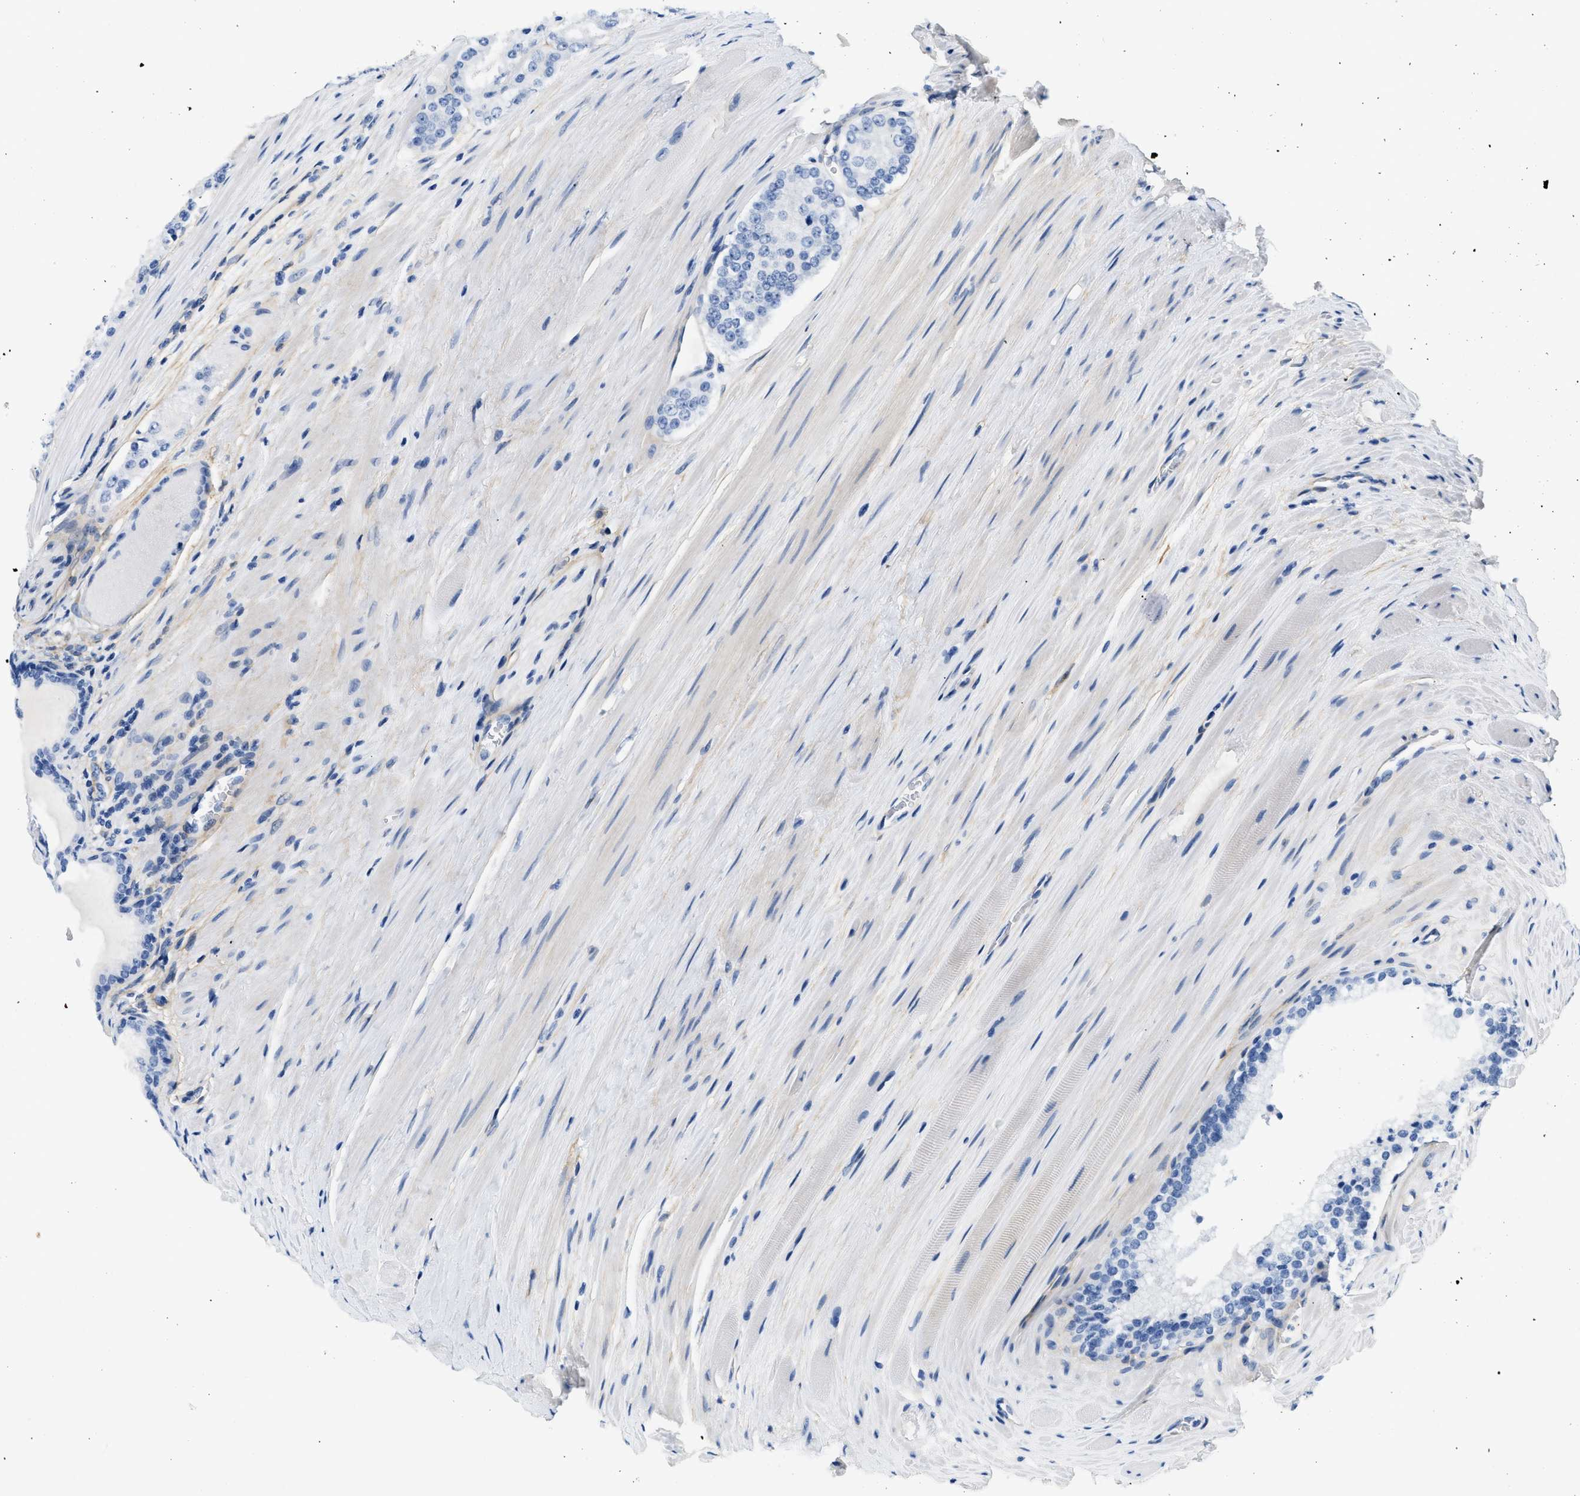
{"staining": {"intensity": "negative", "quantity": "none", "location": "none"}, "tissue": "prostate cancer", "cell_type": "Tumor cells", "image_type": "cancer", "snomed": [{"axis": "morphology", "description": "Adenocarcinoma, Low grade"}, {"axis": "topography", "description": "Prostate"}], "caption": "Image shows no protein staining in tumor cells of prostate cancer (low-grade adenocarcinoma) tissue. (DAB (3,3'-diaminobenzidine) IHC with hematoxylin counter stain).", "gene": "PDGFRB", "patient": {"sex": "male", "age": 70}}